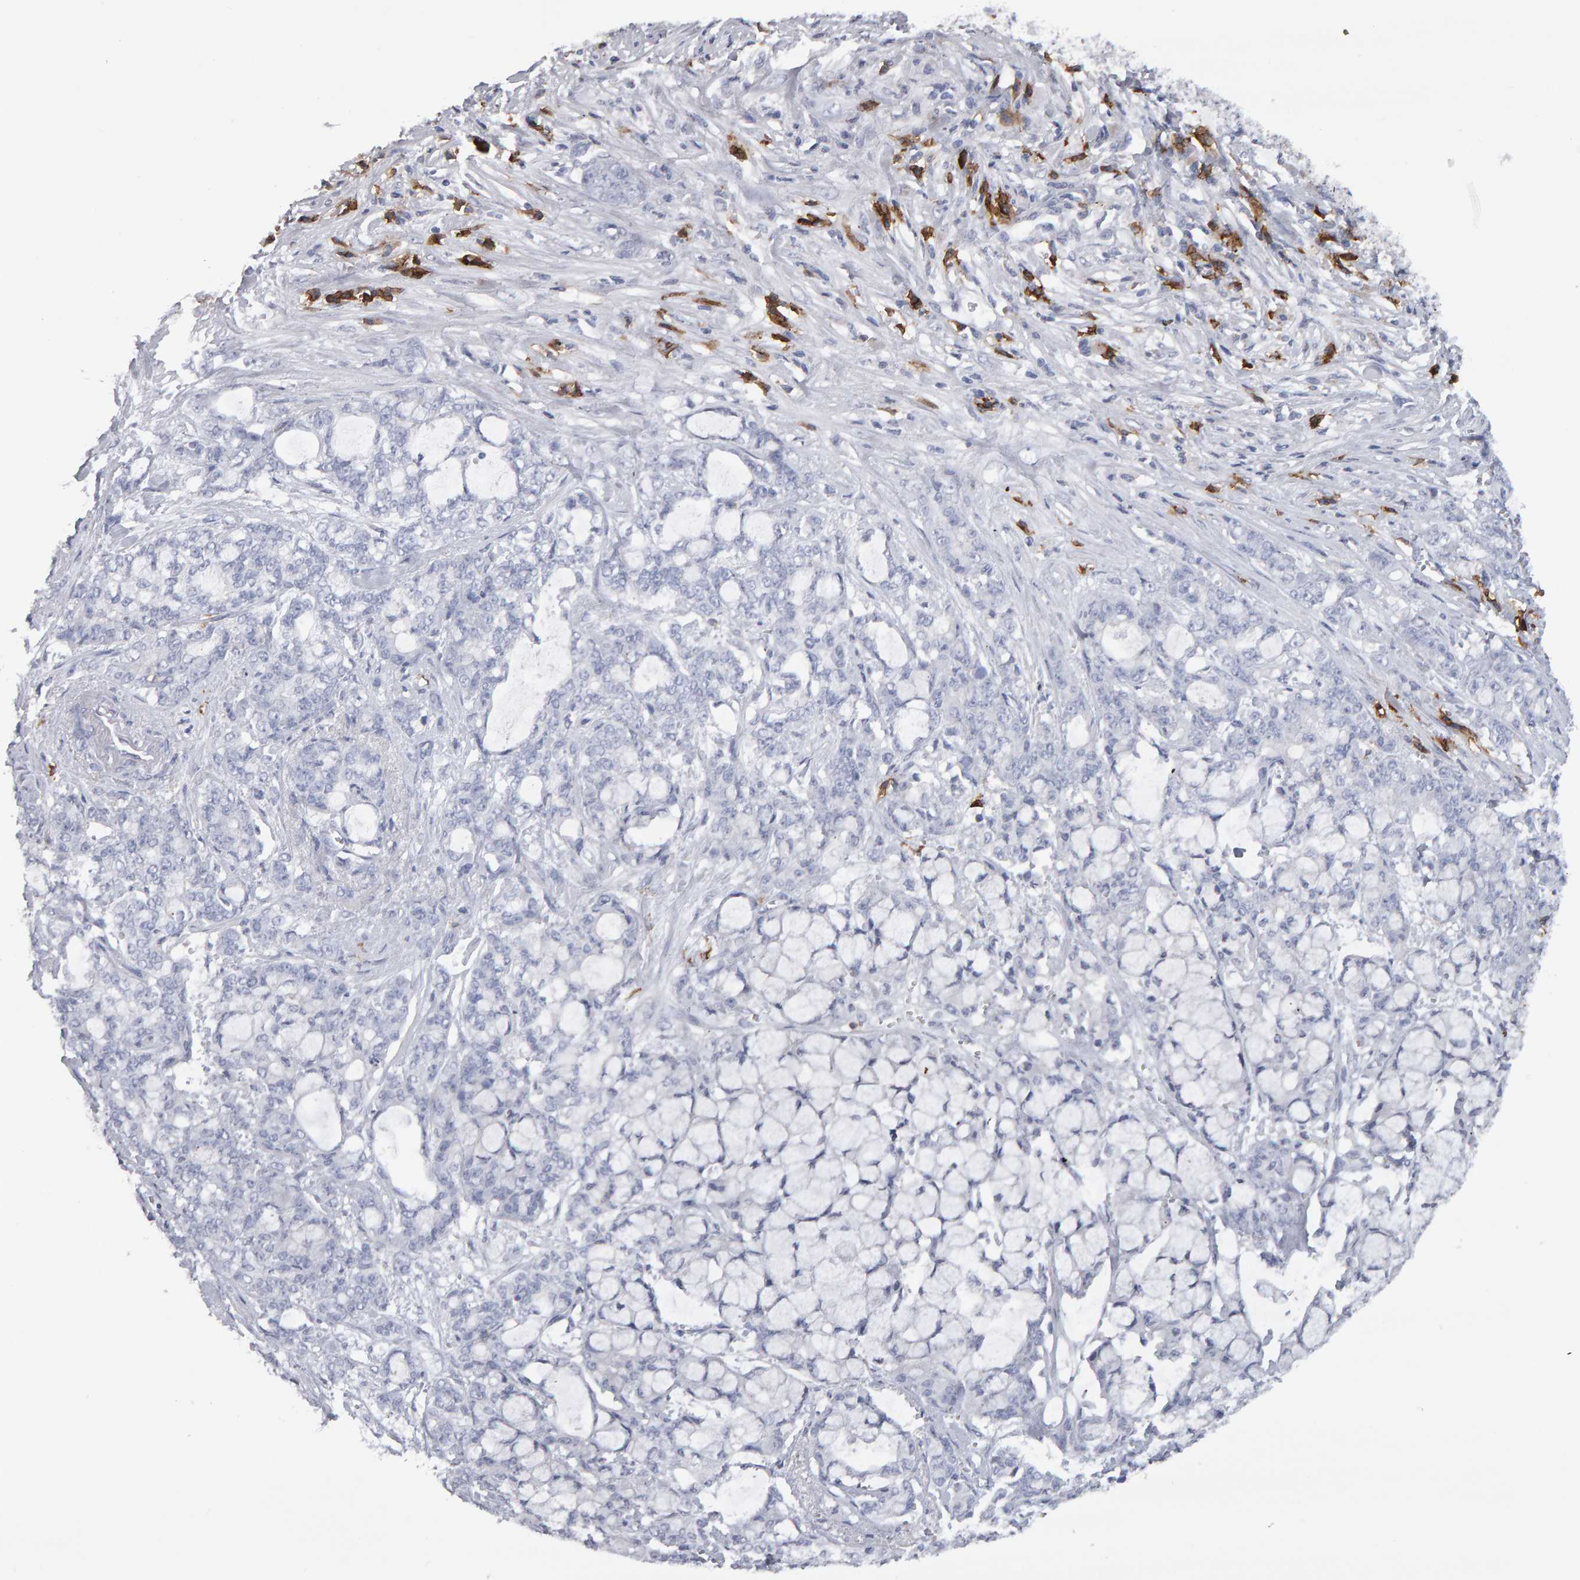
{"staining": {"intensity": "negative", "quantity": "none", "location": "none"}, "tissue": "pancreatic cancer", "cell_type": "Tumor cells", "image_type": "cancer", "snomed": [{"axis": "morphology", "description": "Adenocarcinoma, NOS"}, {"axis": "topography", "description": "Pancreas"}], "caption": "This micrograph is of pancreatic cancer (adenocarcinoma) stained with IHC to label a protein in brown with the nuclei are counter-stained blue. There is no positivity in tumor cells. Brightfield microscopy of immunohistochemistry stained with DAB (3,3'-diaminobenzidine) (brown) and hematoxylin (blue), captured at high magnification.", "gene": "CD38", "patient": {"sex": "female", "age": 73}}